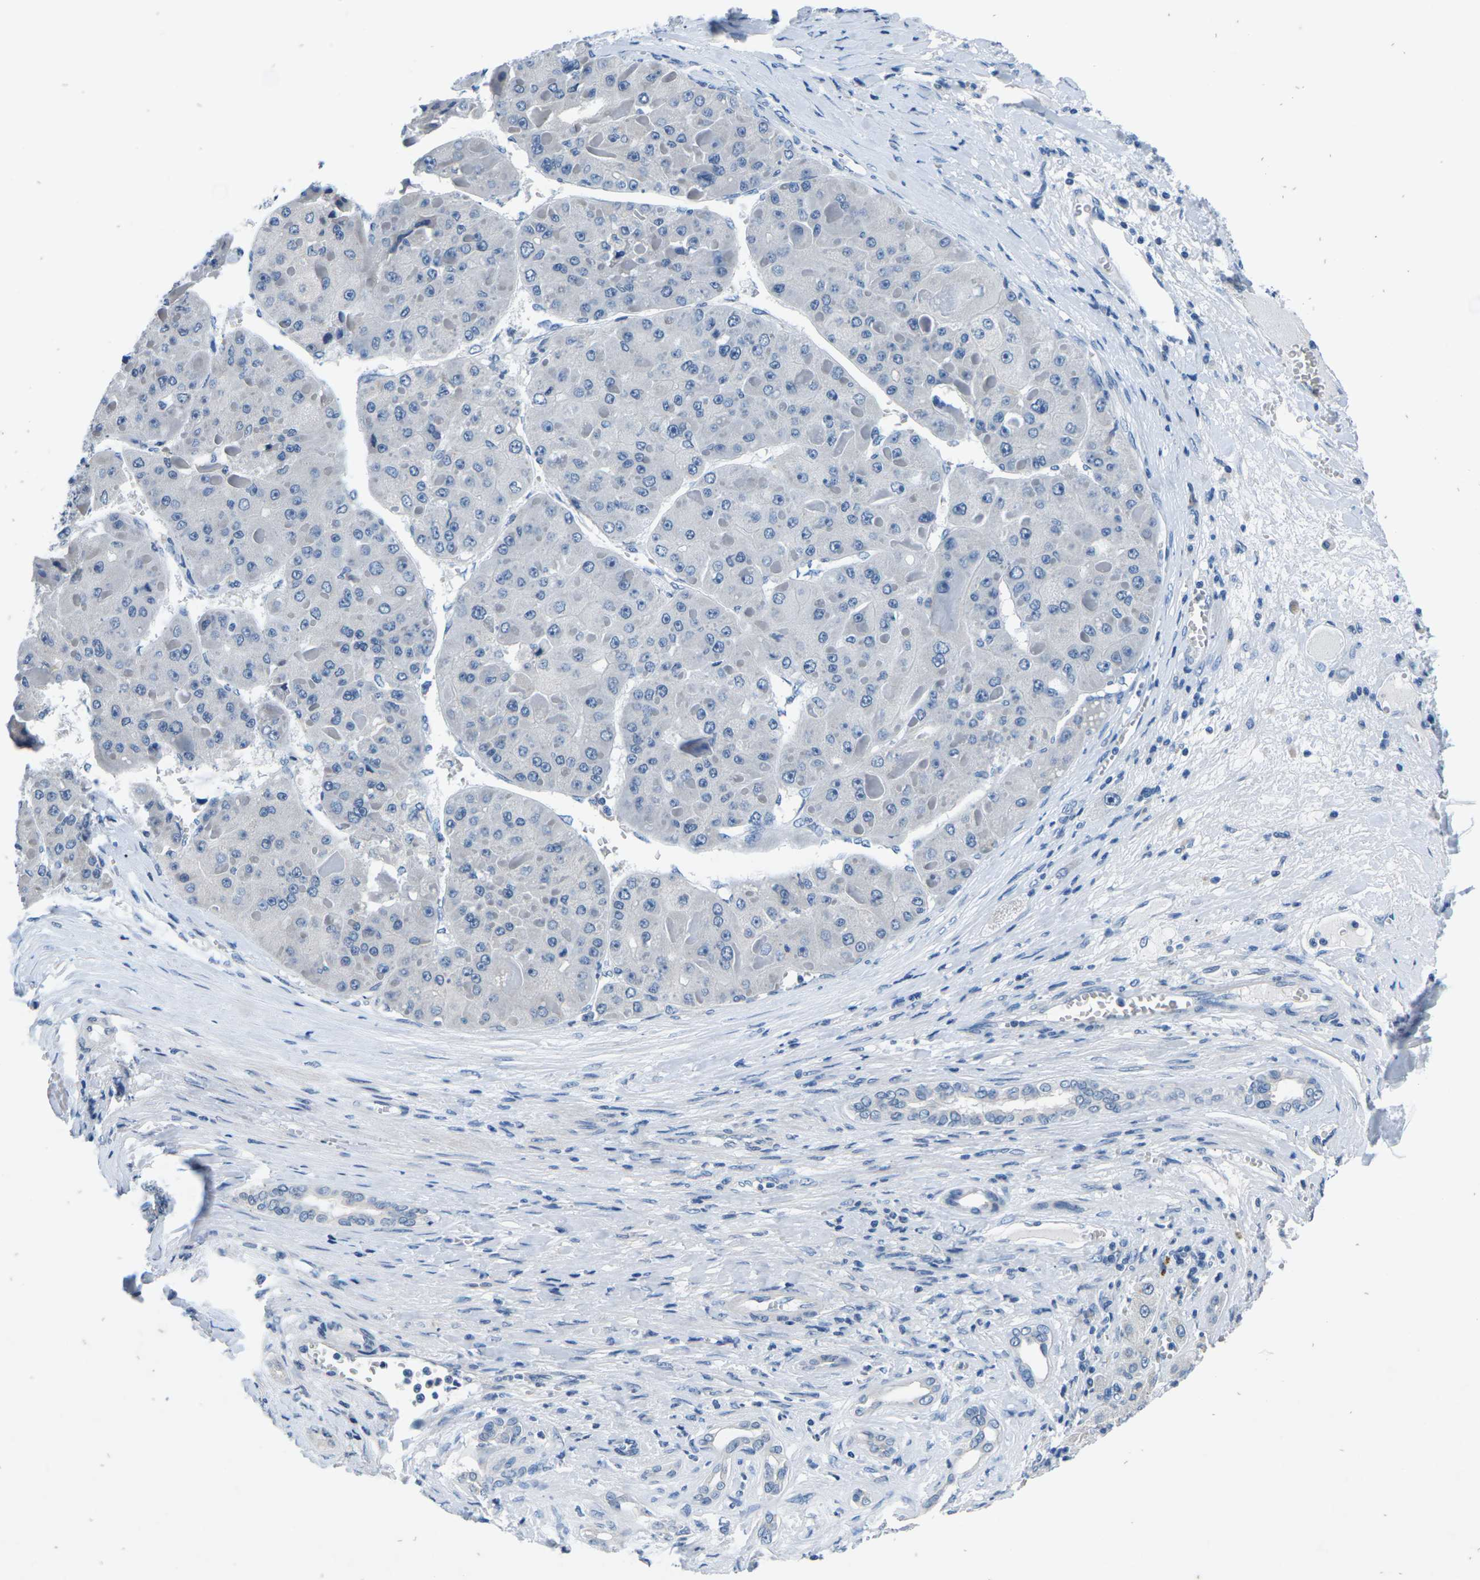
{"staining": {"intensity": "negative", "quantity": "none", "location": "none"}, "tissue": "liver cancer", "cell_type": "Tumor cells", "image_type": "cancer", "snomed": [{"axis": "morphology", "description": "Carcinoma, Hepatocellular, NOS"}, {"axis": "topography", "description": "Liver"}], "caption": "DAB (3,3'-diaminobenzidine) immunohistochemical staining of hepatocellular carcinoma (liver) shows no significant staining in tumor cells.", "gene": "UMOD", "patient": {"sex": "female", "age": 73}}